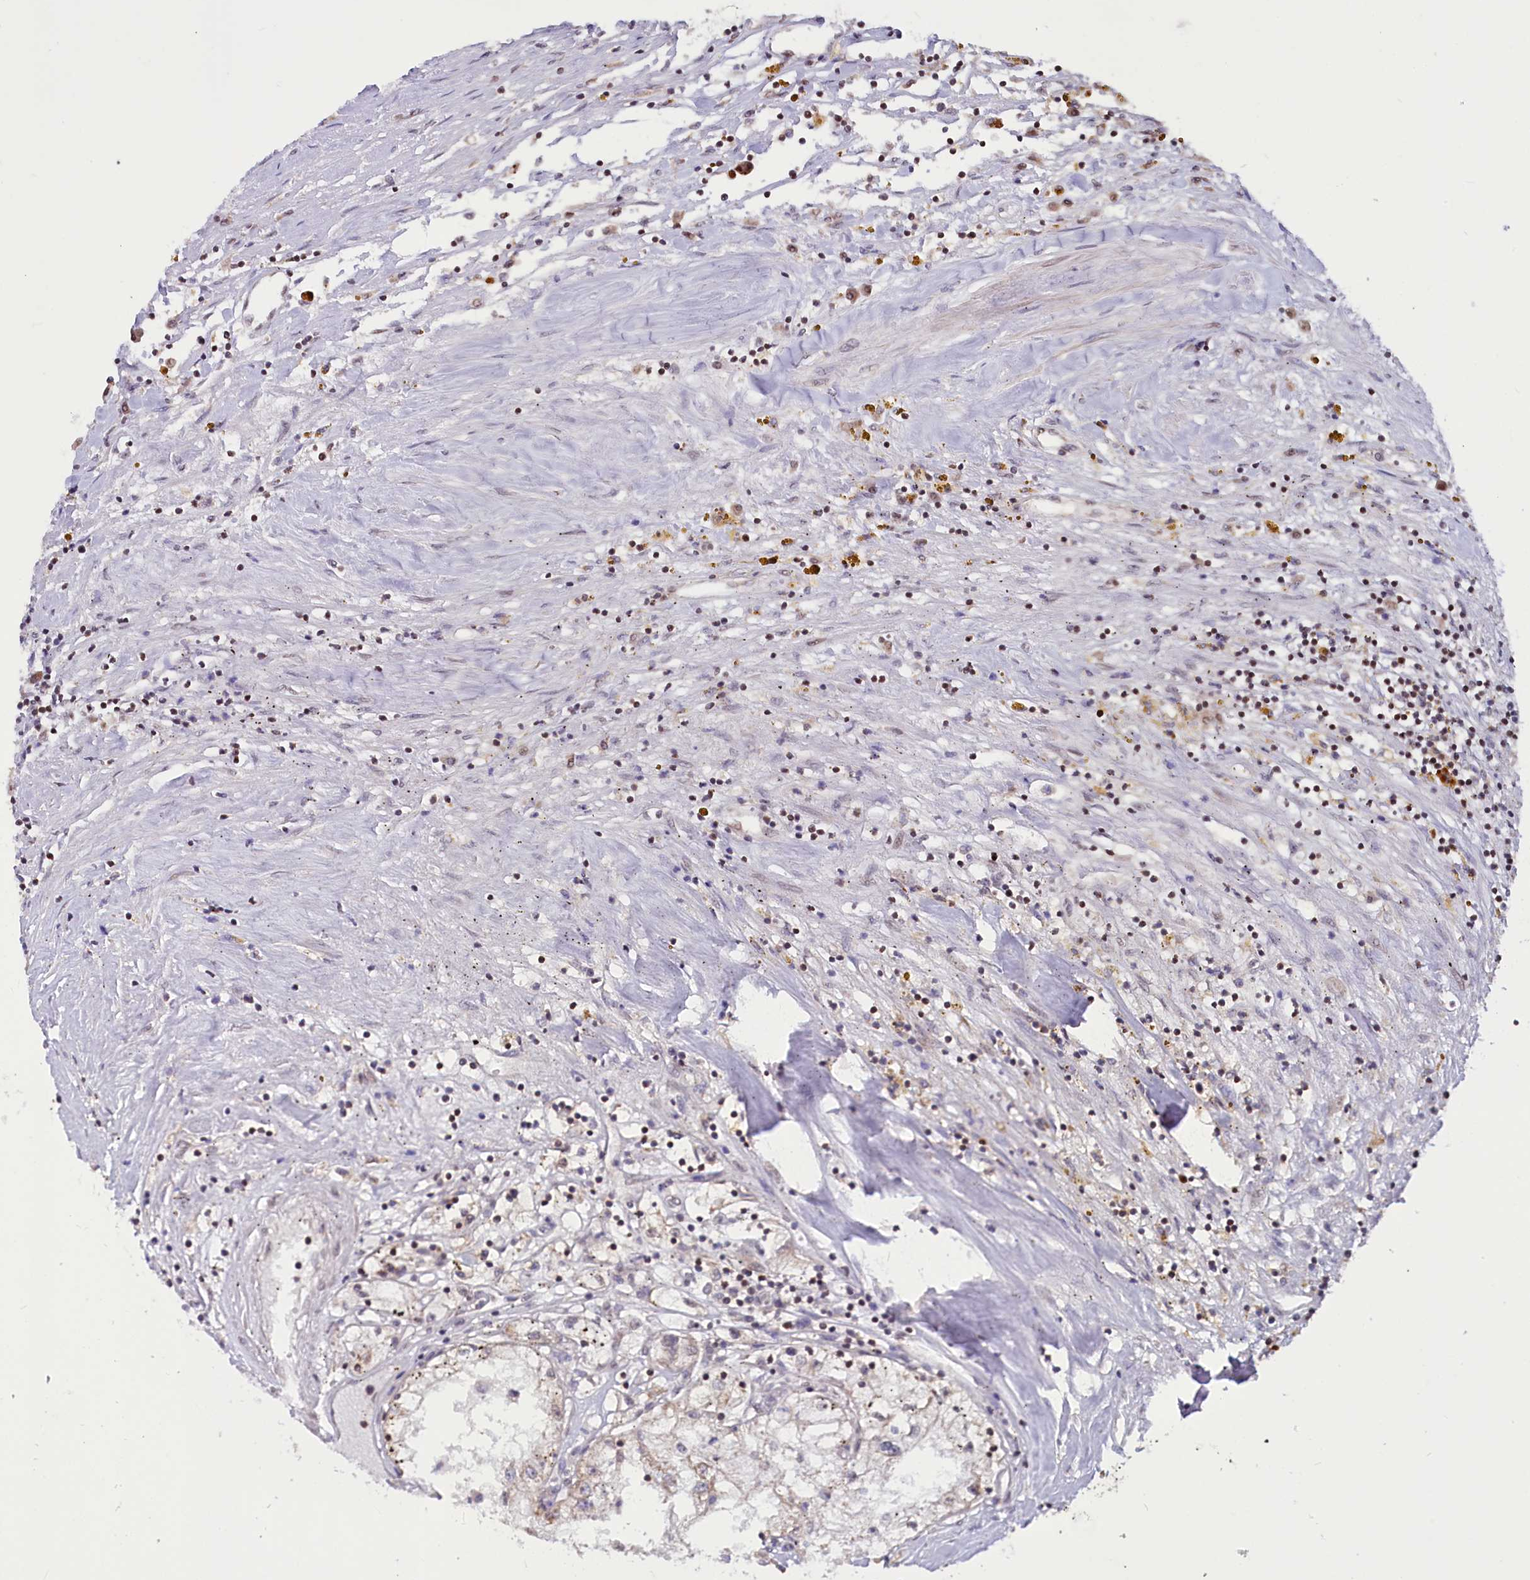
{"staining": {"intensity": "moderate", "quantity": "<25%", "location": "cytoplasmic/membranous"}, "tissue": "renal cancer", "cell_type": "Tumor cells", "image_type": "cancer", "snomed": [{"axis": "morphology", "description": "Adenocarcinoma, NOS"}, {"axis": "topography", "description": "Kidney"}], "caption": "This histopathology image reveals IHC staining of renal cancer, with low moderate cytoplasmic/membranous positivity in about <25% of tumor cells.", "gene": "PHC3", "patient": {"sex": "male", "age": 56}}